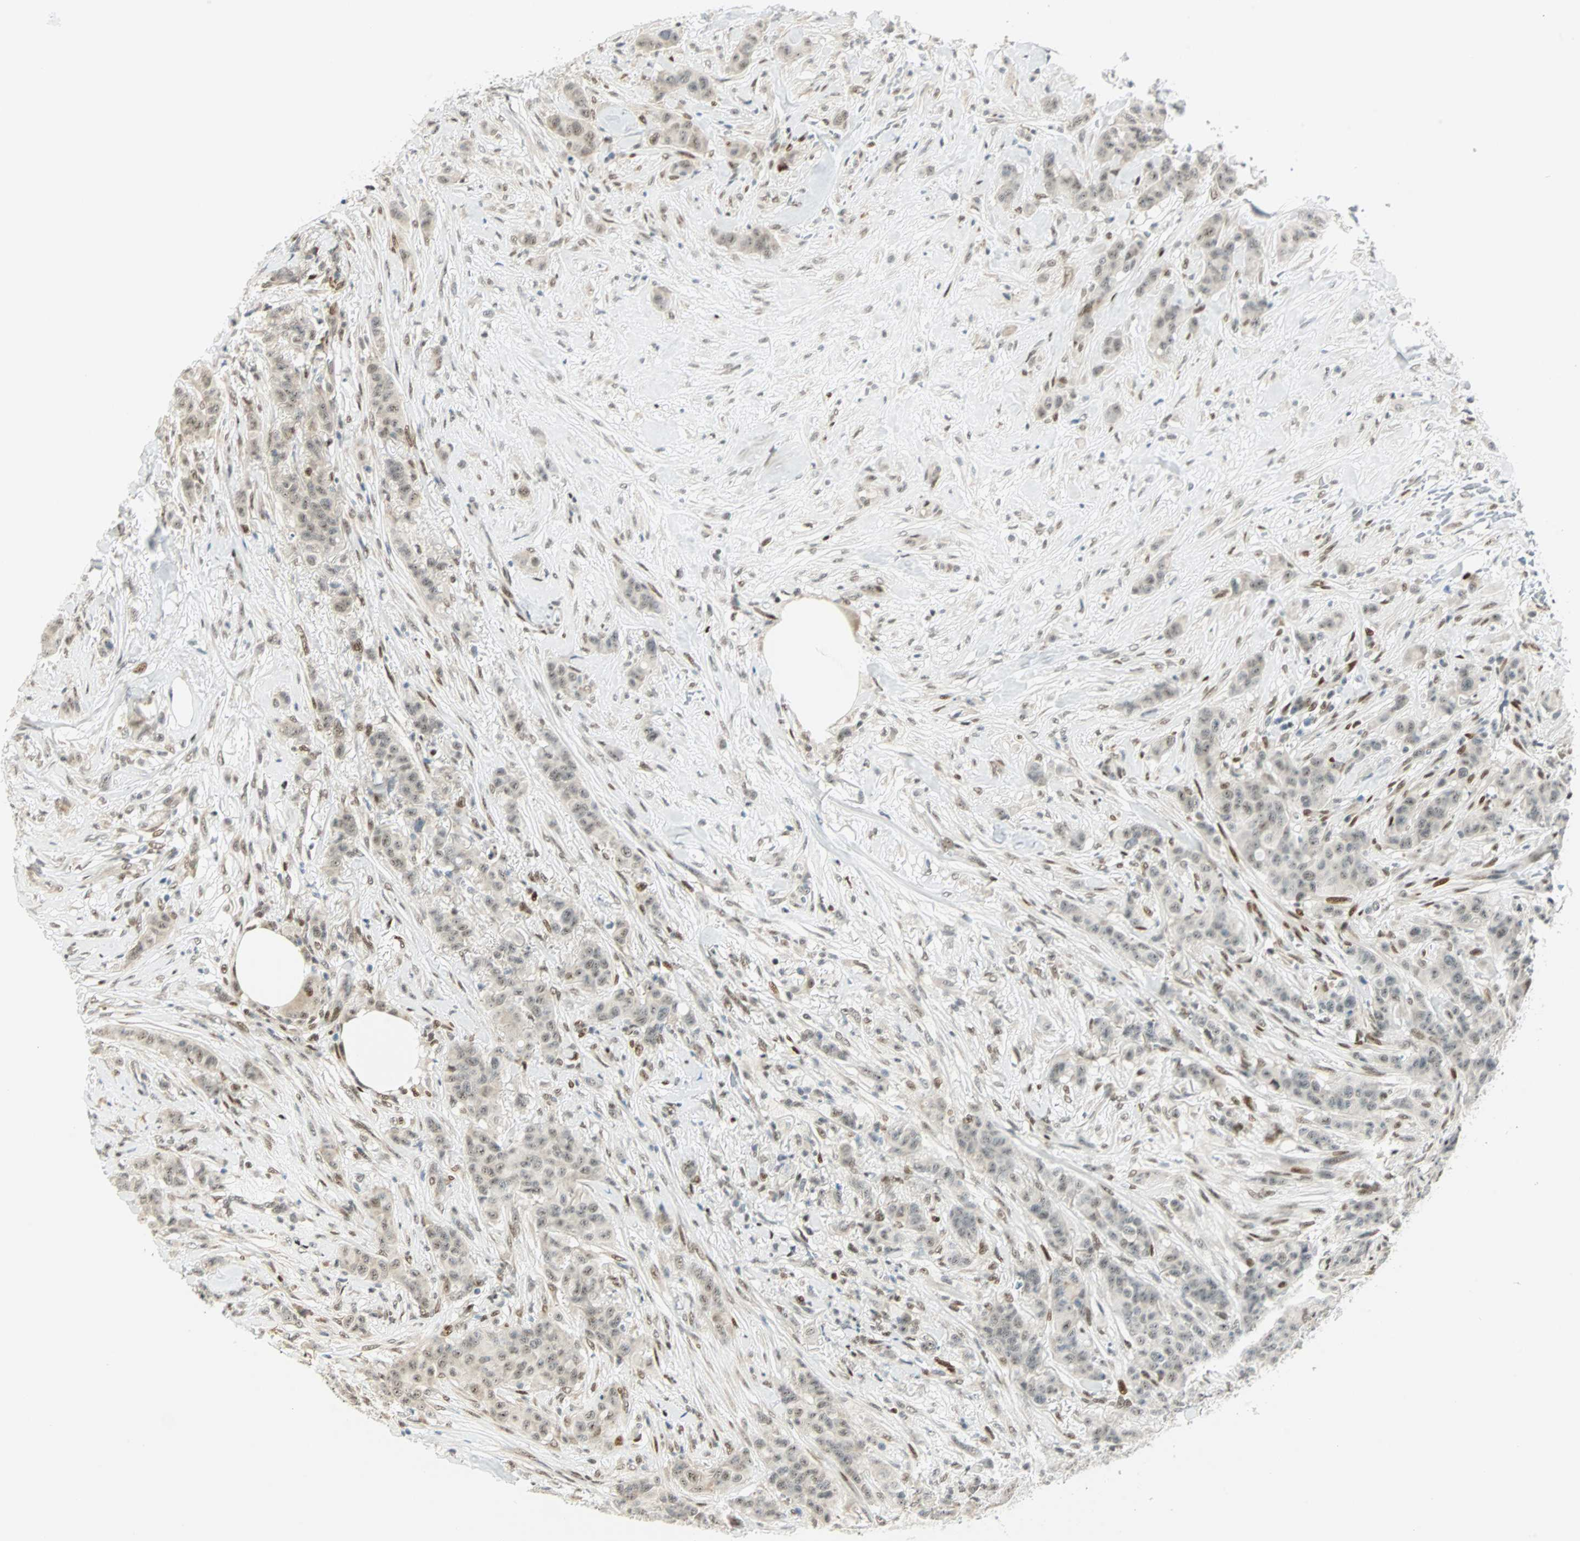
{"staining": {"intensity": "negative", "quantity": "none", "location": "none"}, "tissue": "breast cancer", "cell_type": "Tumor cells", "image_type": "cancer", "snomed": [{"axis": "morphology", "description": "Duct carcinoma"}, {"axis": "topography", "description": "Breast"}], "caption": "IHC of breast invasive ductal carcinoma exhibits no staining in tumor cells.", "gene": "MSX2", "patient": {"sex": "female", "age": 40}}